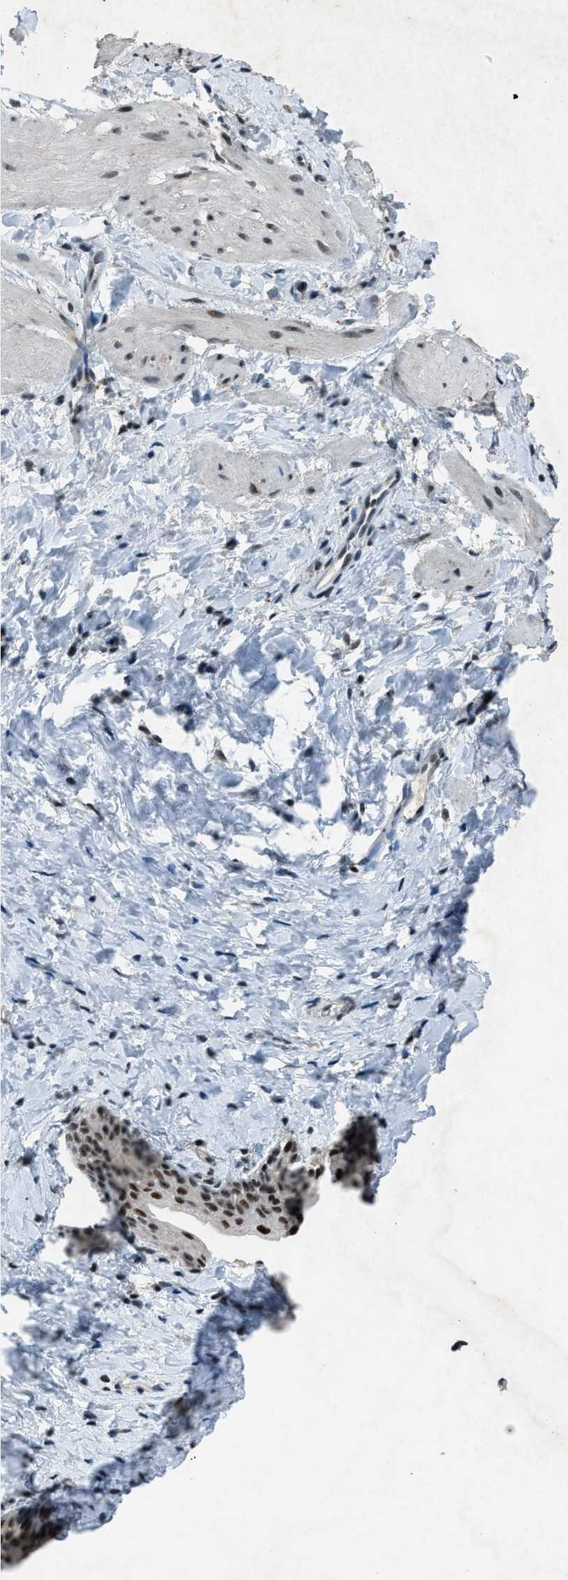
{"staining": {"intensity": "moderate", "quantity": "<25%", "location": "nuclear"}, "tissue": "smooth muscle", "cell_type": "Smooth muscle cells", "image_type": "normal", "snomed": [{"axis": "morphology", "description": "Normal tissue, NOS"}, {"axis": "topography", "description": "Smooth muscle"}], "caption": "Approximately <25% of smooth muscle cells in unremarkable human smooth muscle show moderate nuclear protein positivity as visualized by brown immunohistochemical staining.", "gene": "ADCY1", "patient": {"sex": "male", "age": 16}}